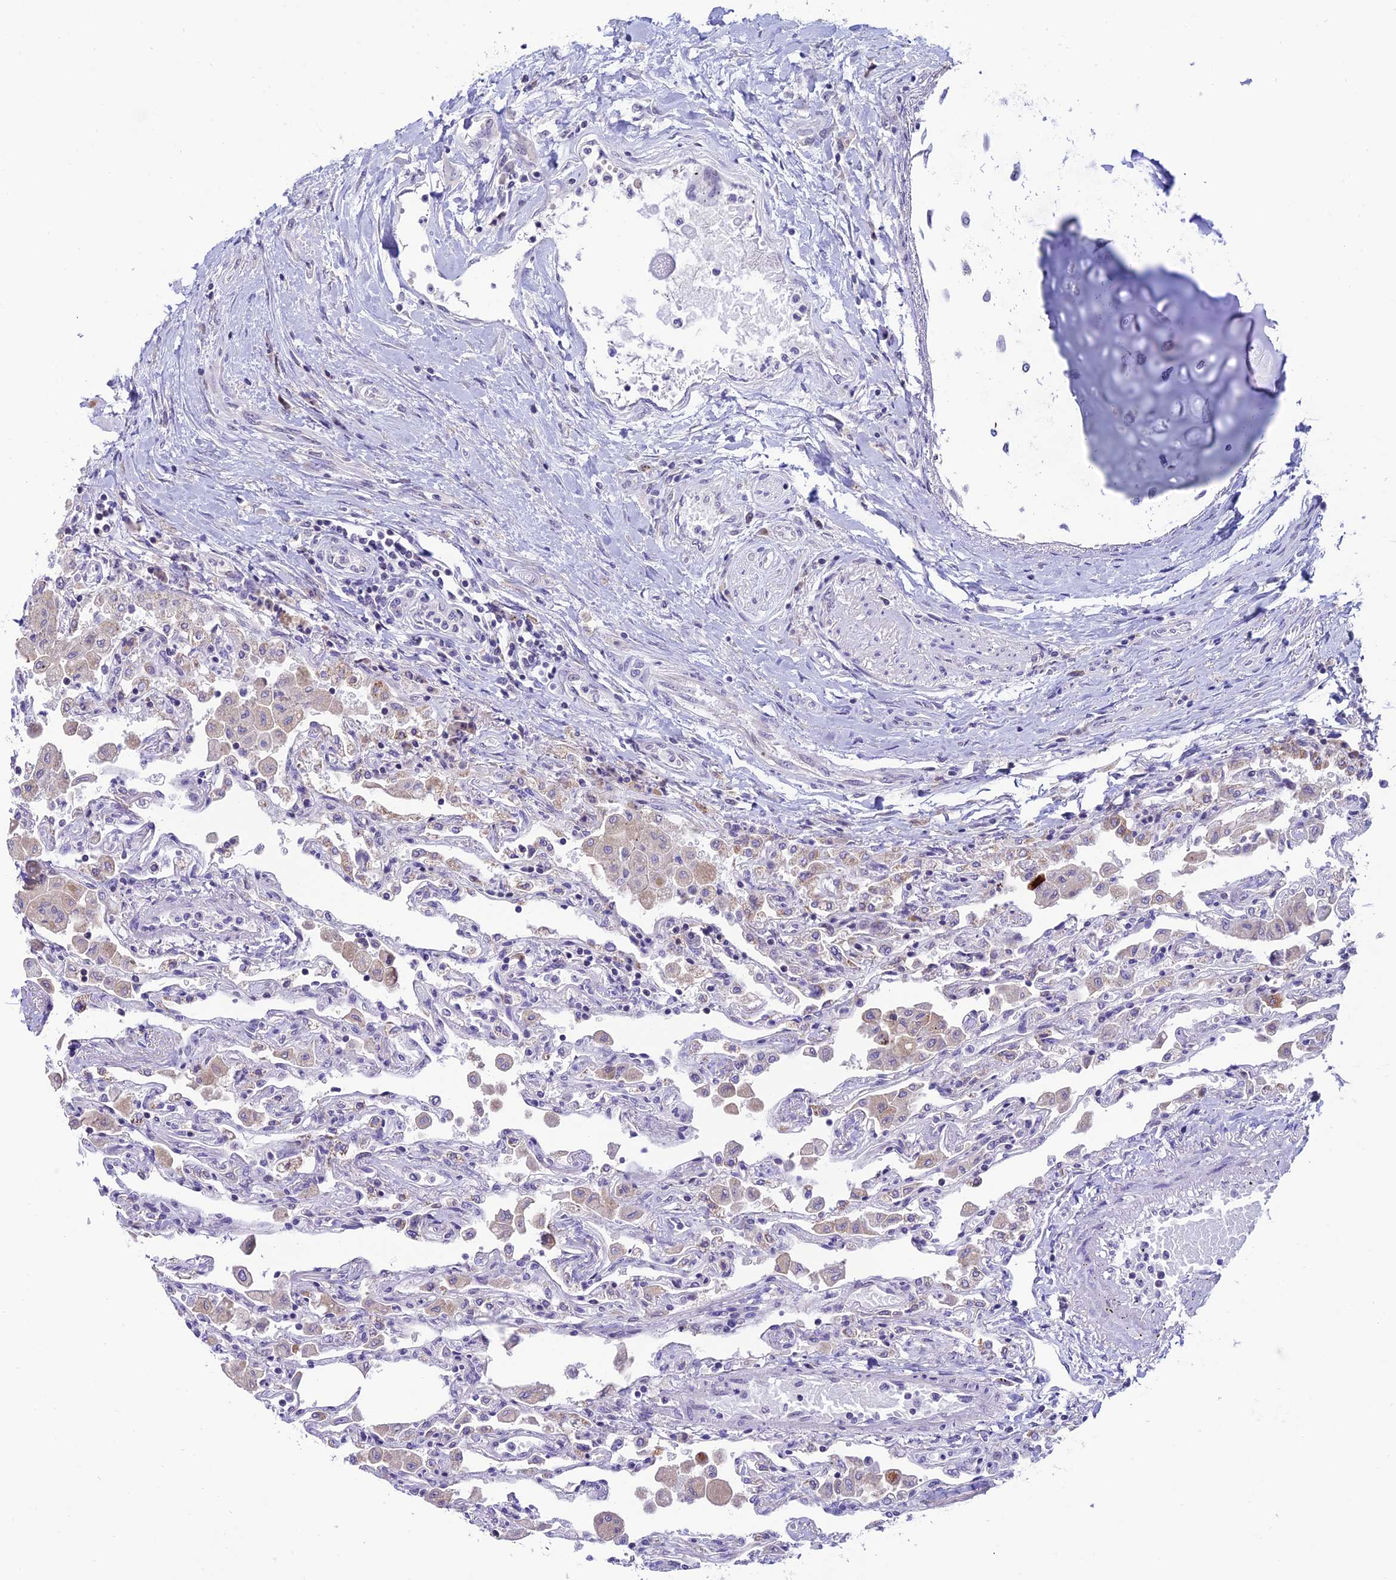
{"staining": {"intensity": "weak", "quantity": "<25%", "location": "cytoplasmic/membranous"}, "tissue": "lung", "cell_type": "Alveolar cells", "image_type": "normal", "snomed": [{"axis": "morphology", "description": "Normal tissue, NOS"}, {"axis": "topography", "description": "Bronchus"}, {"axis": "topography", "description": "Lung"}], "caption": "Immunohistochemical staining of benign human lung reveals no significant positivity in alveolar cells.", "gene": "SLC10A1", "patient": {"sex": "female", "age": 49}}